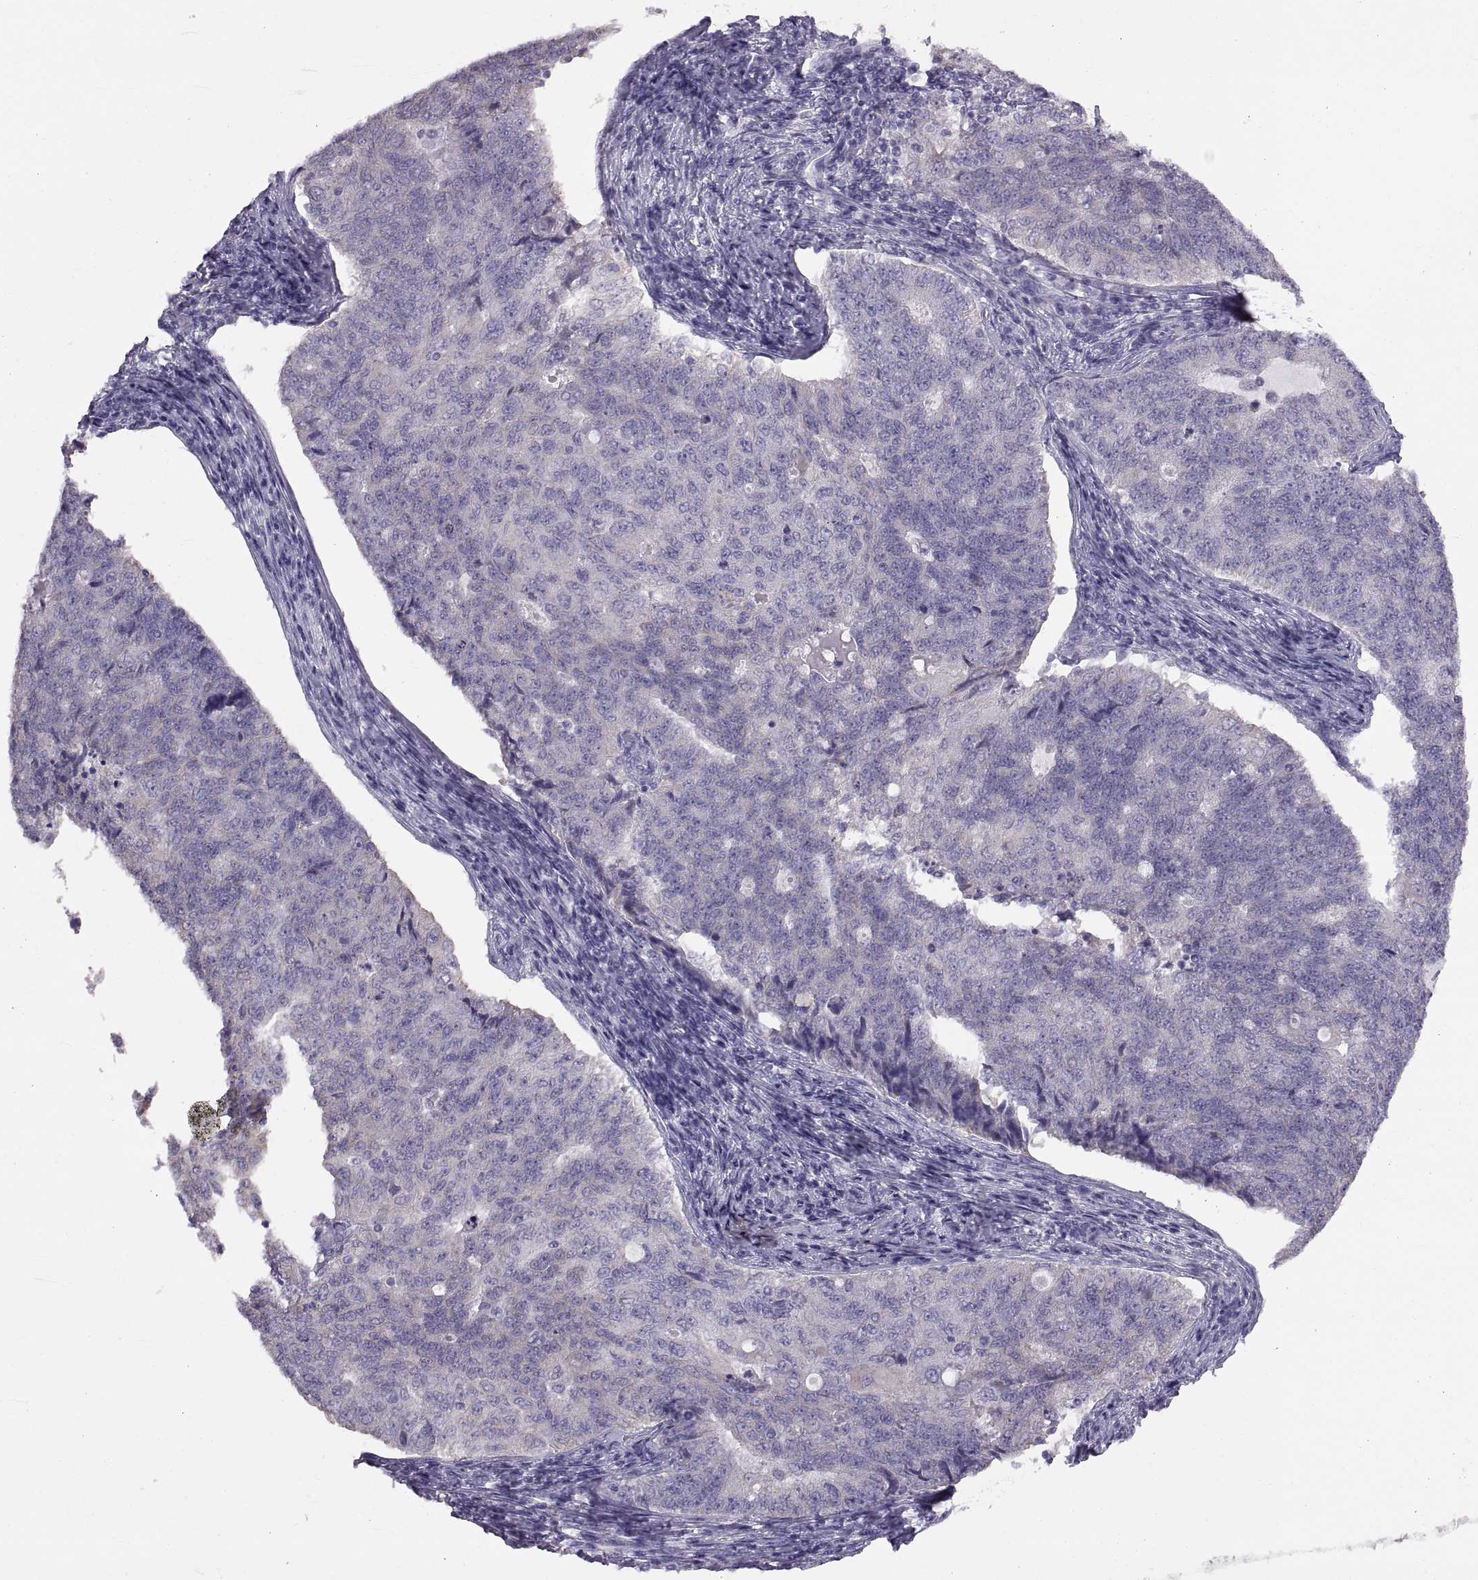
{"staining": {"intensity": "negative", "quantity": "none", "location": "none"}, "tissue": "endometrial cancer", "cell_type": "Tumor cells", "image_type": "cancer", "snomed": [{"axis": "morphology", "description": "Adenocarcinoma, NOS"}, {"axis": "topography", "description": "Endometrium"}], "caption": "Immunohistochemical staining of endometrial adenocarcinoma displays no significant positivity in tumor cells.", "gene": "WBP2NL", "patient": {"sex": "female", "age": 43}}